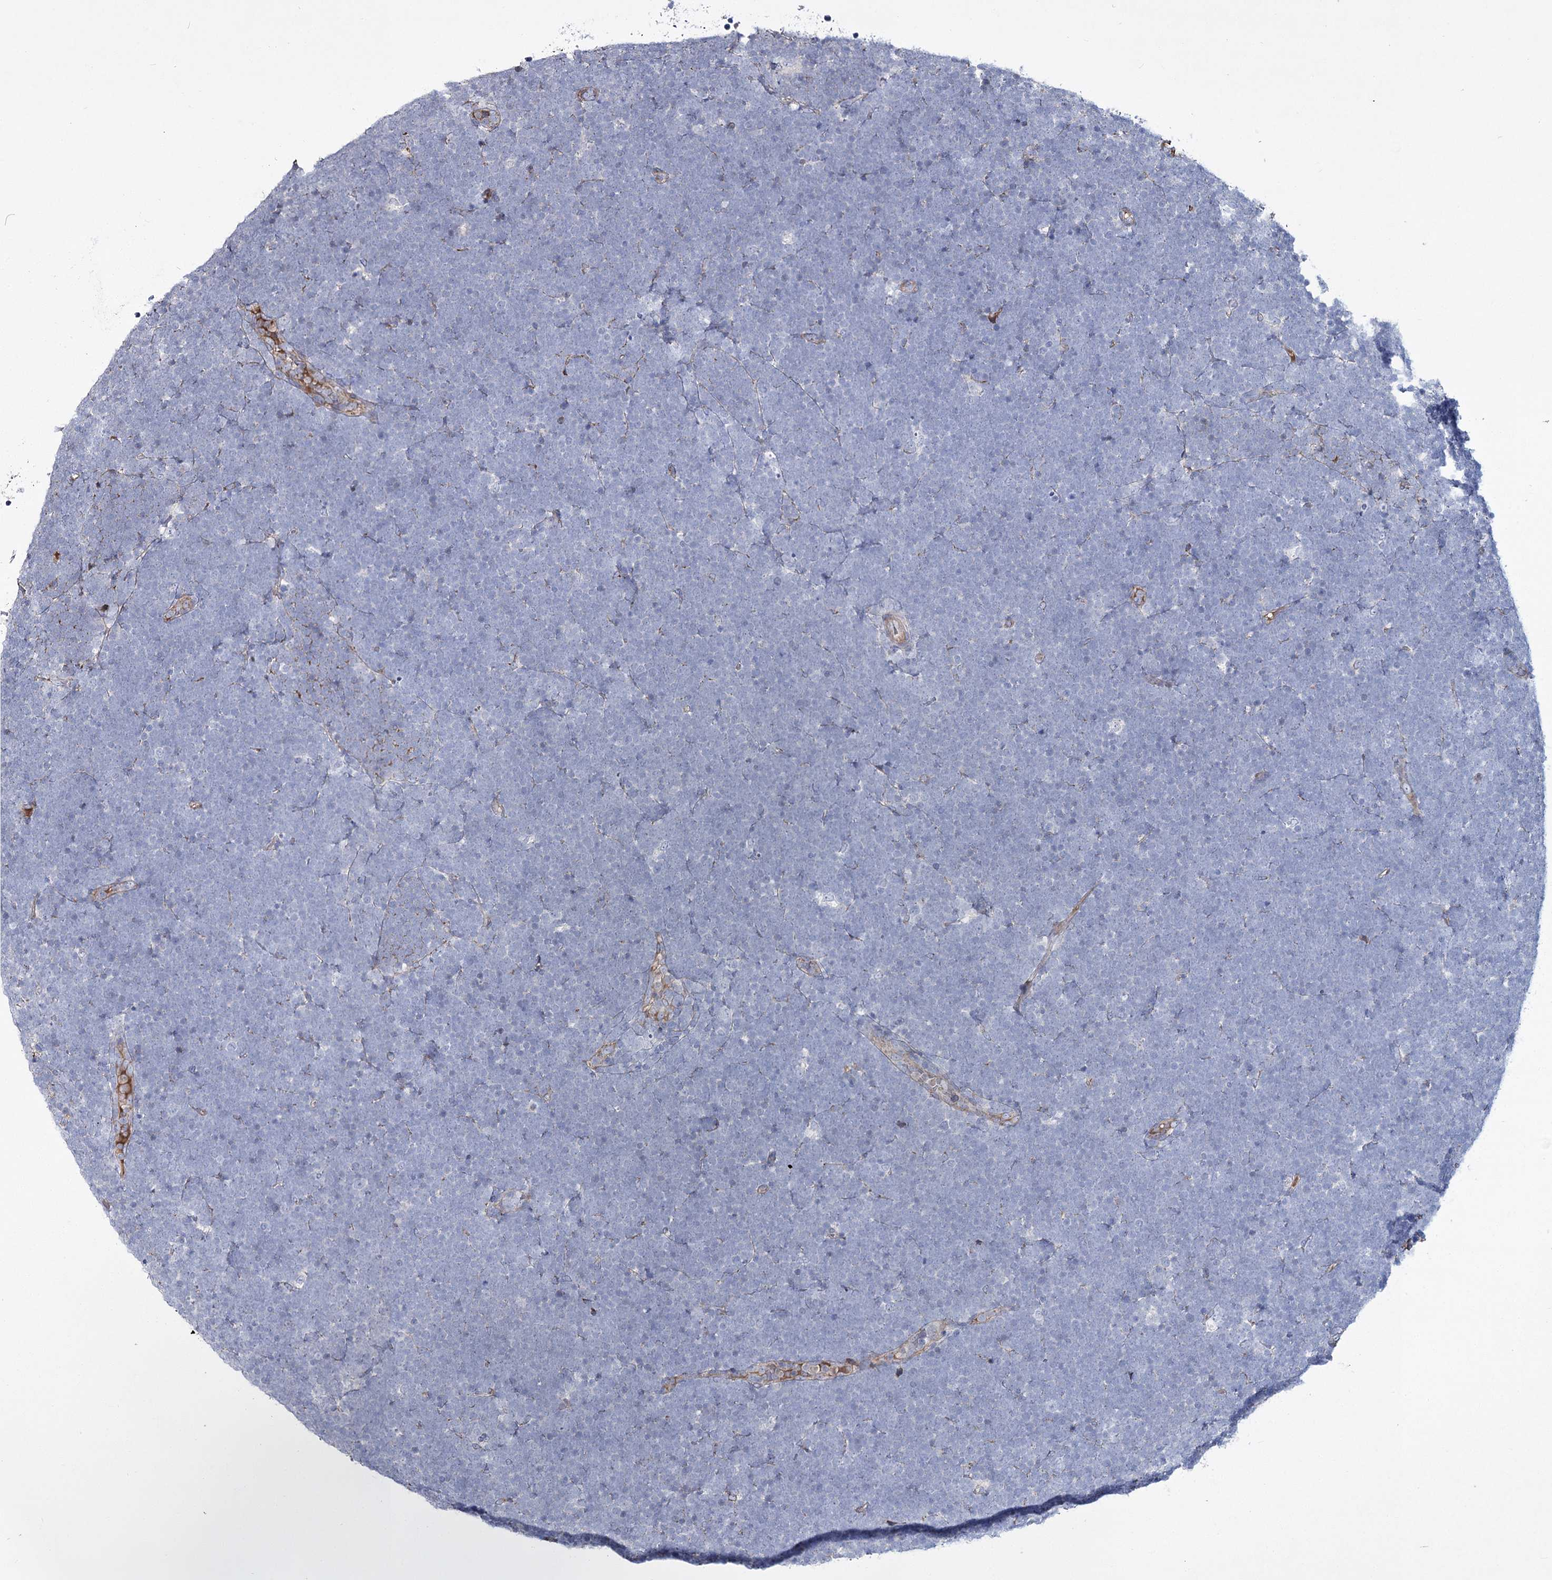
{"staining": {"intensity": "negative", "quantity": "none", "location": "none"}, "tissue": "lymphoma", "cell_type": "Tumor cells", "image_type": "cancer", "snomed": [{"axis": "morphology", "description": "Malignant lymphoma, non-Hodgkin's type, High grade"}, {"axis": "topography", "description": "Lymph node"}], "caption": "This is an IHC histopathology image of human lymphoma. There is no expression in tumor cells.", "gene": "ME3", "patient": {"sex": "male", "age": 13}}